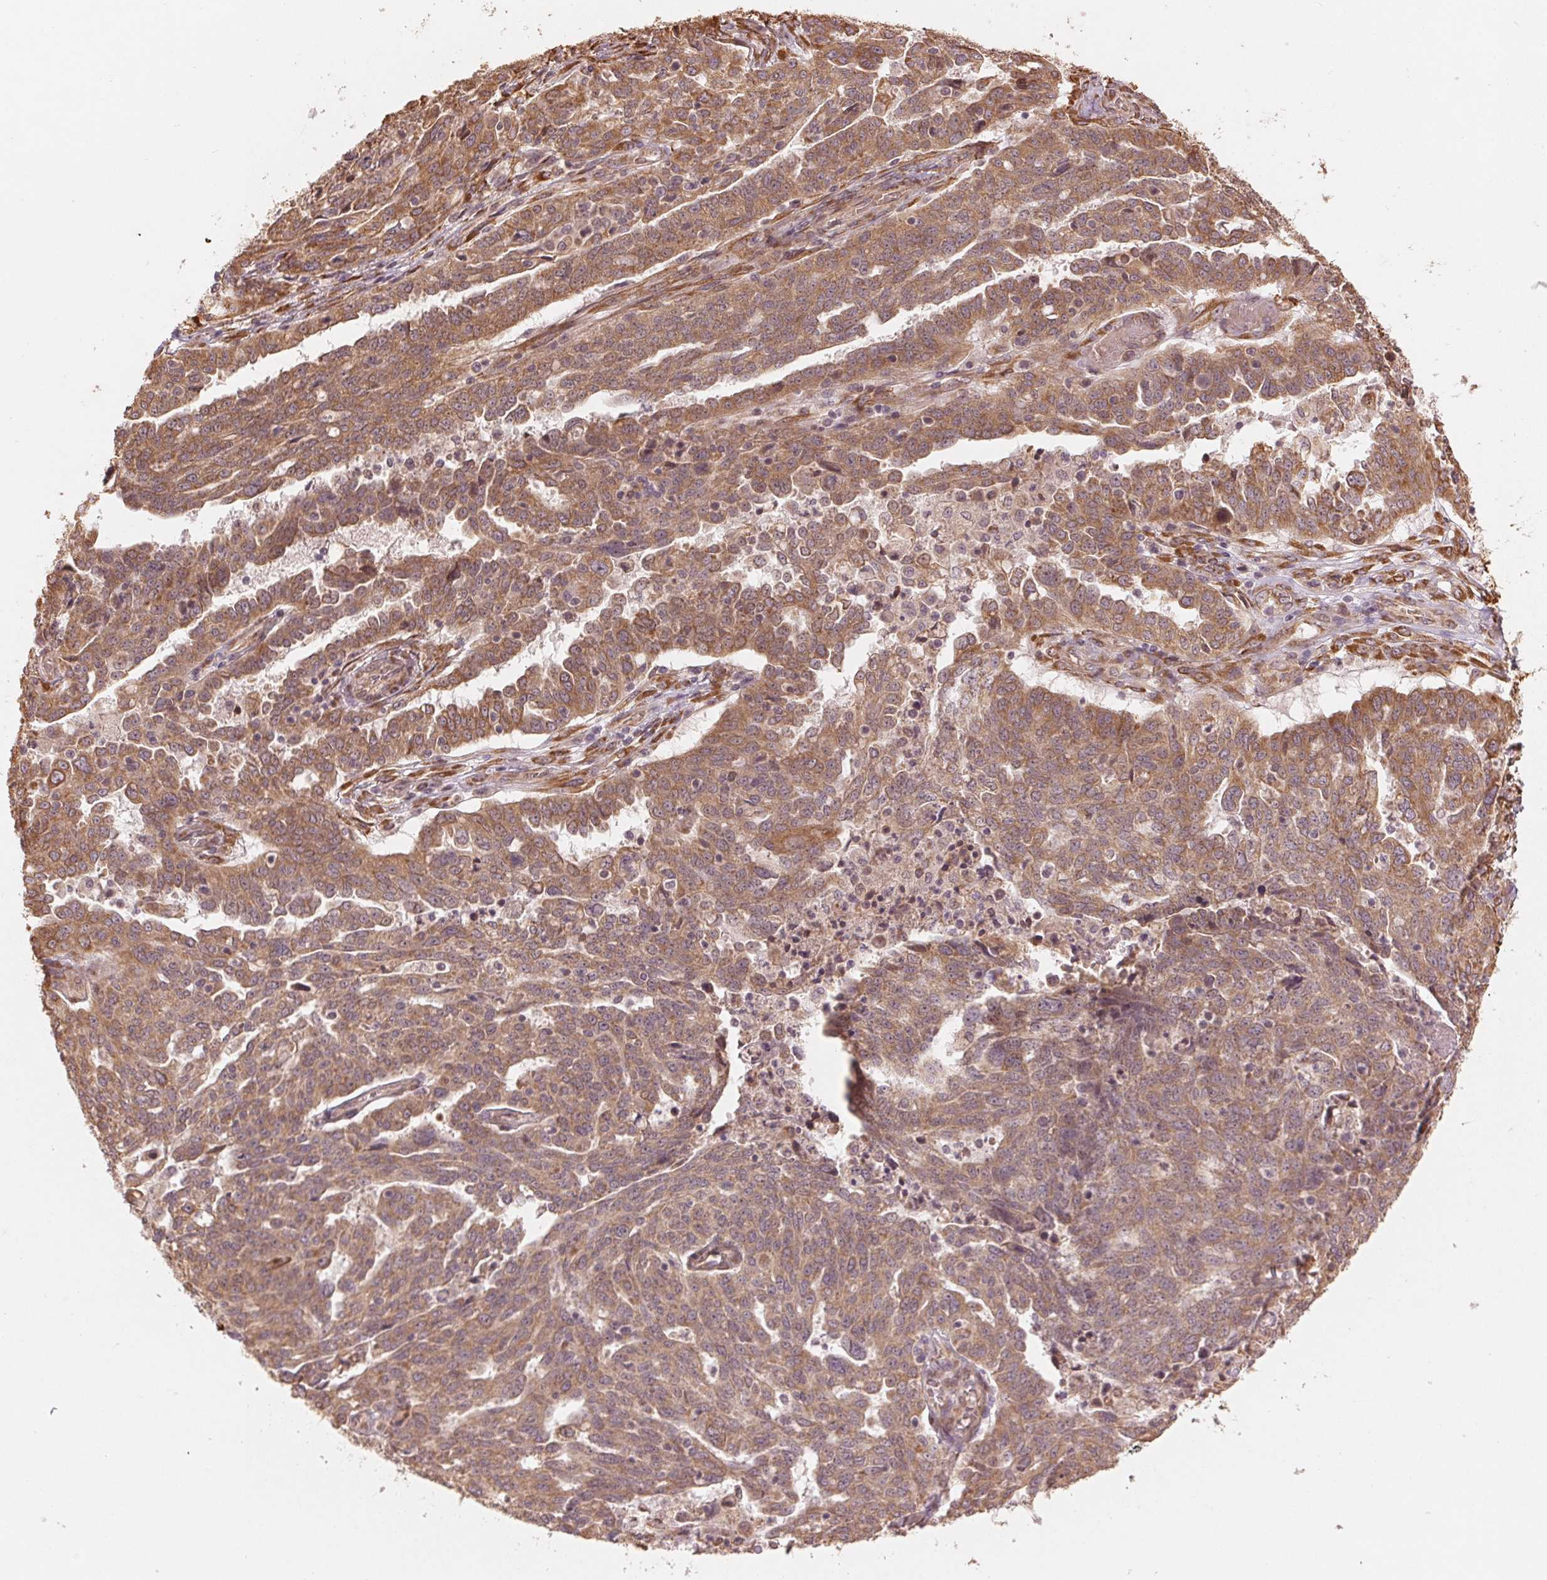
{"staining": {"intensity": "moderate", "quantity": ">75%", "location": "cytoplasmic/membranous"}, "tissue": "ovarian cancer", "cell_type": "Tumor cells", "image_type": "cancer", "snomed": [{"axis": "morphology", "description": "Cystadenocarcinoma, serous, NOS"}, {"axis": "topography", "description": "Ovary"}], "caption": "Tumor cells display medium levels of moderate cytoplasmic/membranous staining in about >75% of cells in serous cystadenocarcinoma (ovarian).", "gene": "SLC20A1", "patient": {"sex": "female", "age": 67}}